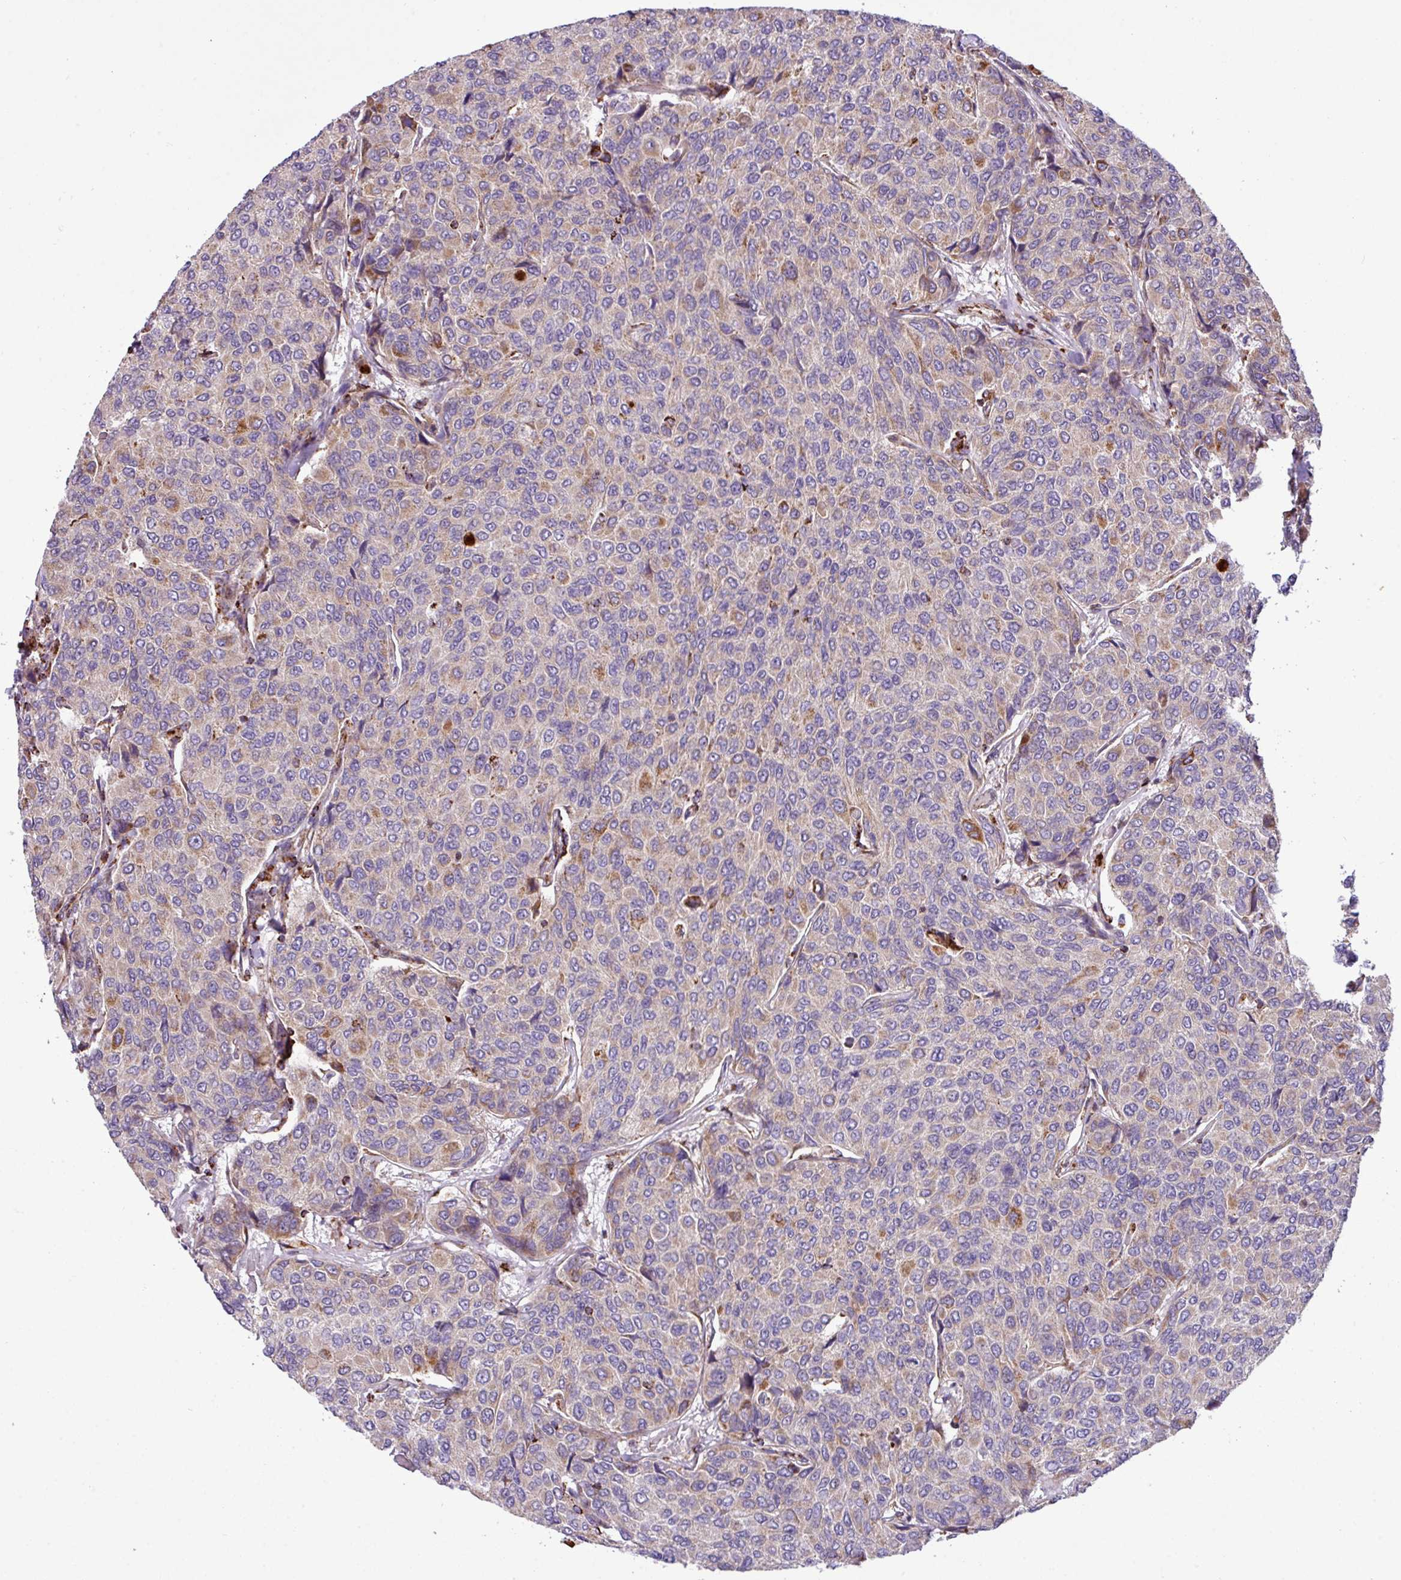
{"staining": {"intensity": "moderate", "quantity": "<25%", "location": "cytoplasmic/membranous"}, "tissue": "breast cancer", "cell_type": "Tumor cells", "image_type": "cancer", "snomed": [{"axis": "morphology", "description": "Duct carcinoma"}, {"axis": "topography", "description": "Breast"}], "caption": "Breast cancer (infiltrating ductal carcinoma) stained with a protein marker demonstrates moderate staining in tumor cells.", "gene": "ZNF569", "patient": {"sex": "female", "age": 55}}